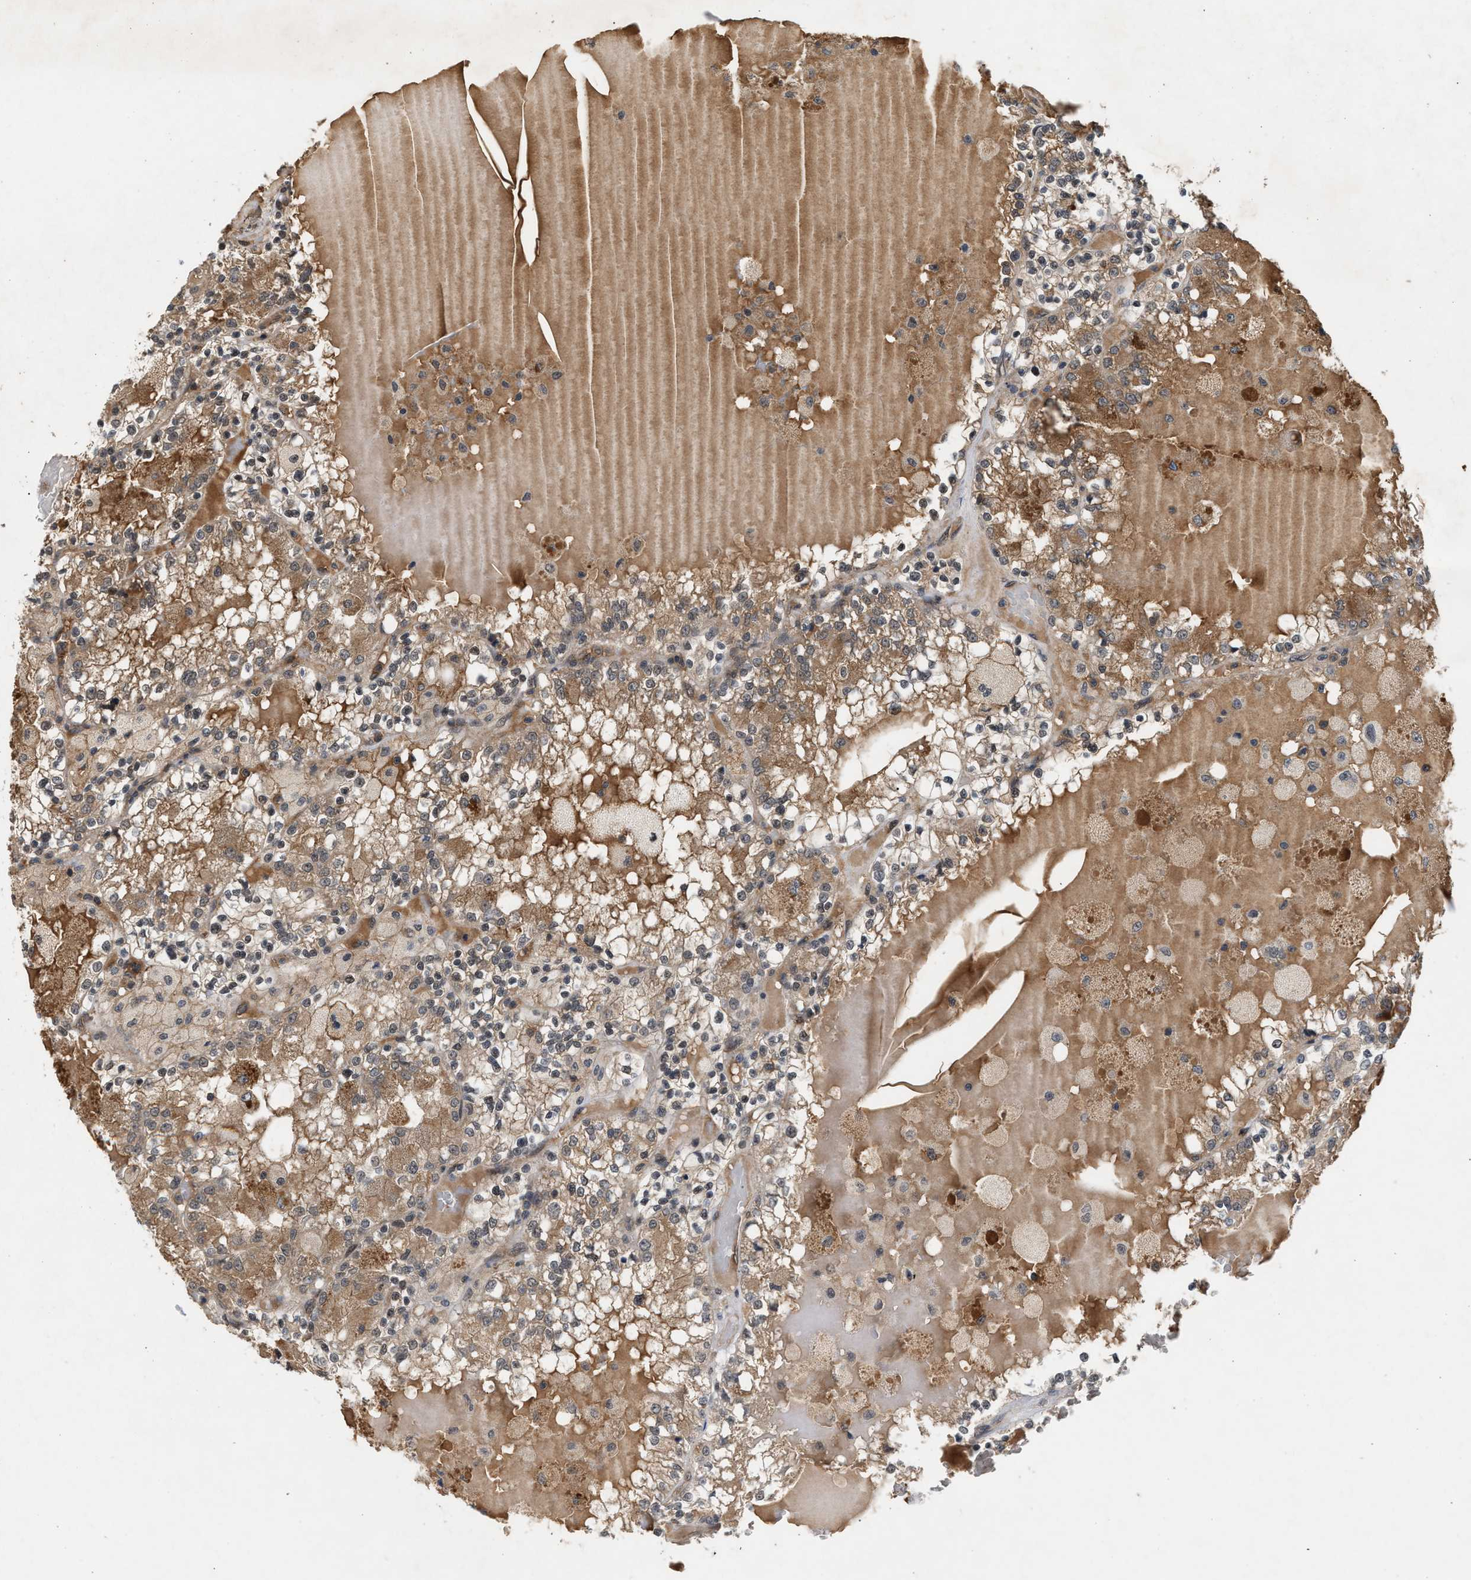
{"staining": {"intensity": "weak", "quantity": "25%-75%", "location": "cytoplasmic/membranous"}, "tissue": "renal cancer", "cell_type": "Tumor cells", "image_type": "cancer", "snomed": [{"axis": "morphology", "description": "Adenocarcinoma, NOS"}, {"axis": "topography", "description": "Kidney"}], "caption": "Renal cancer tissue reveals weak cytoplasmic/membranous positivity in approximately 25%-75% of tumor cells, visualized by immunohistochemistry. (Brightfield microscopy of DAB IHC at high magnification).", "gene": "RUSC2", "patient": {"sex": "female", "age": 56}}